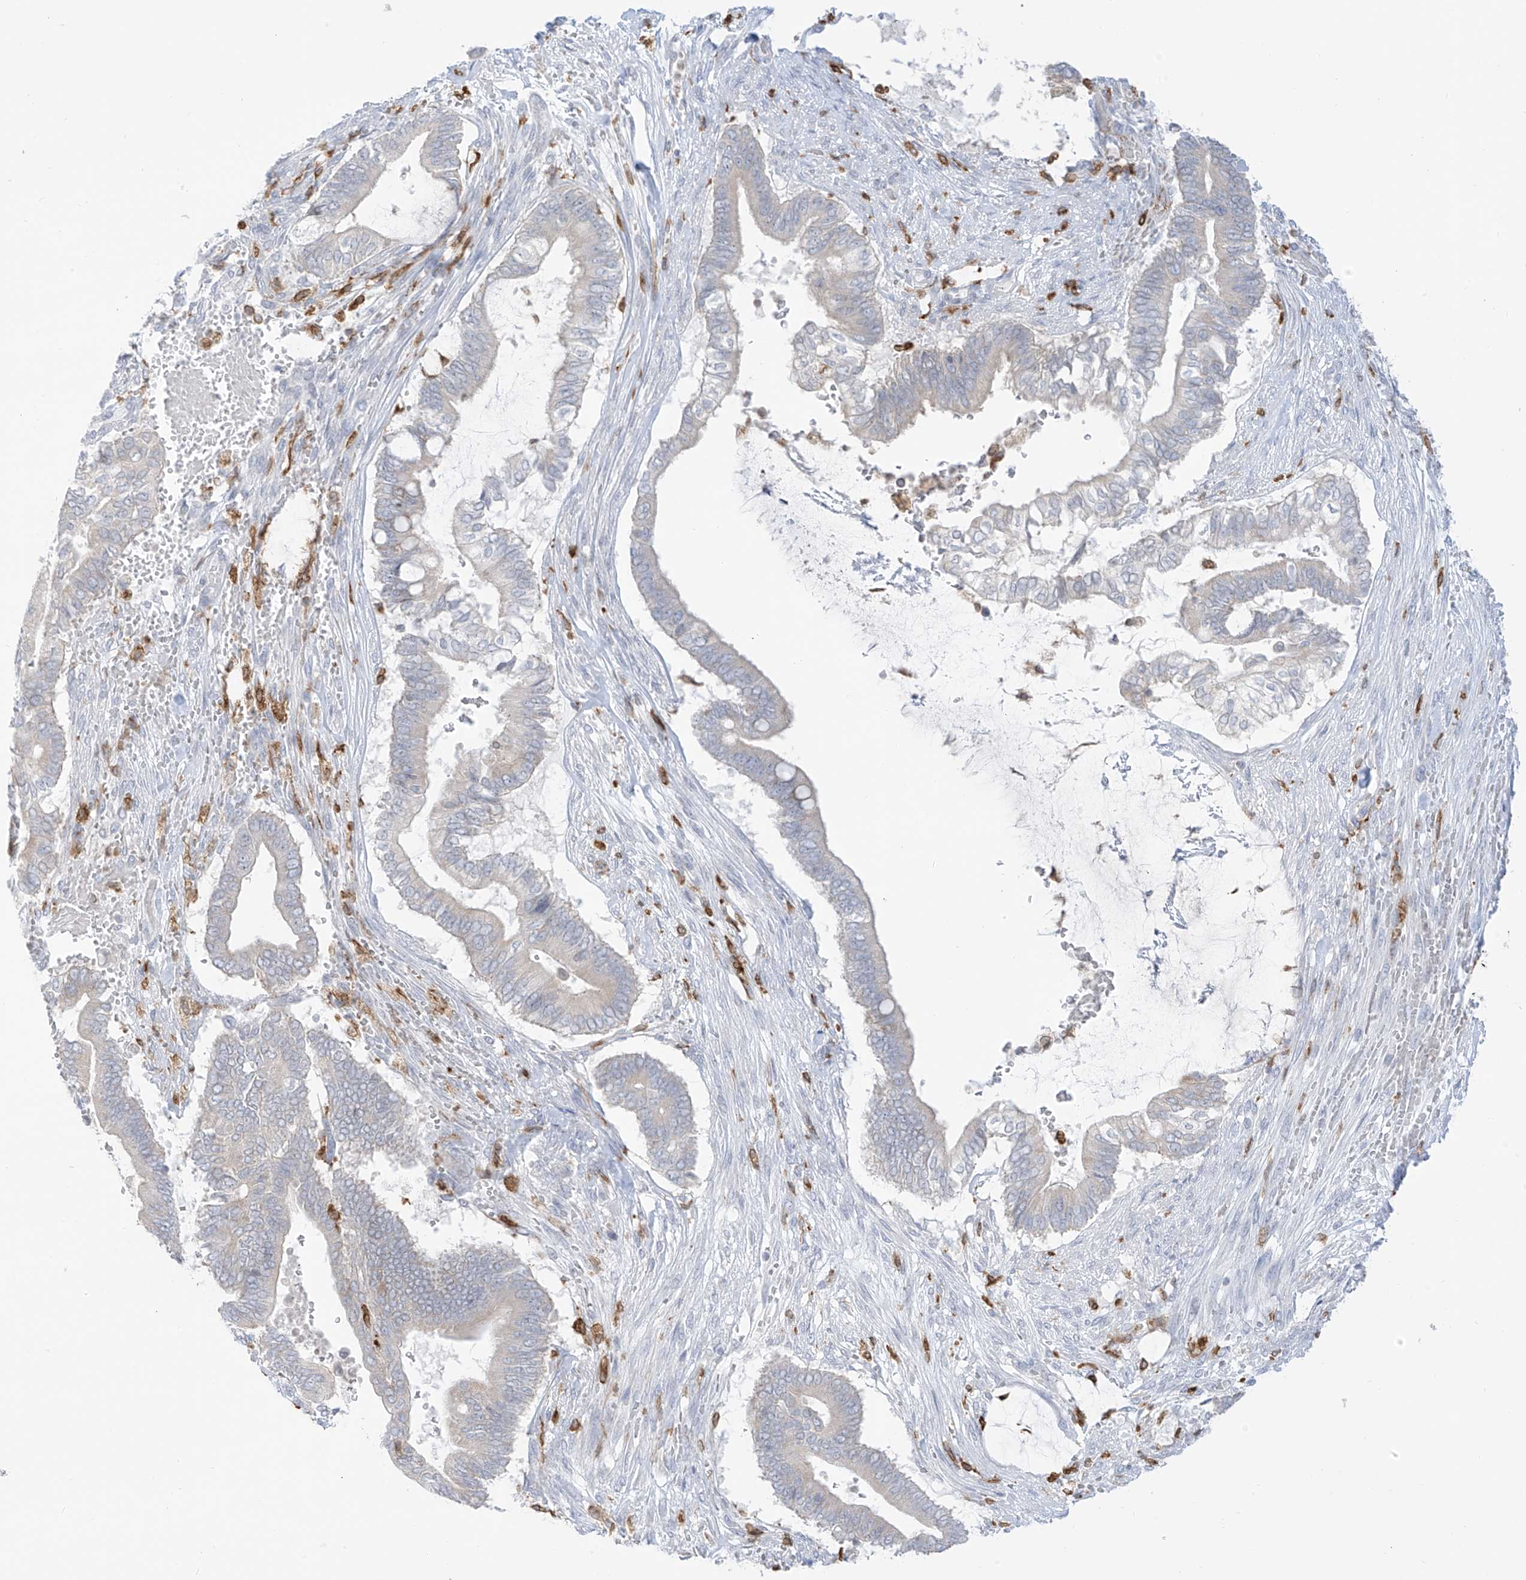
{"staining": {"intensity": "negative", "quantity": "none", "location": "none"}, "tissue": "pancreatic cancer", "cell_type": "Tumor cells", "image_type": "cancer", "snomed": [{"axis": "morphology", "description": "Adenocarcinoma, NOS"}, {"axis": "topography", "description": "Pancreas"}], "caption": "DAB immunohistochemical staining of pancreatic cancer (adenocarcinoma) demonstrates no significant positivity in tumor cells. (Stains: DAB immunohistochemistry with hematoxylin counter stain, Microscopy: brightfield microscopy at high magnification).", "gene": "TBXAS1", "patient": {"sex": "male", "age": 68}}